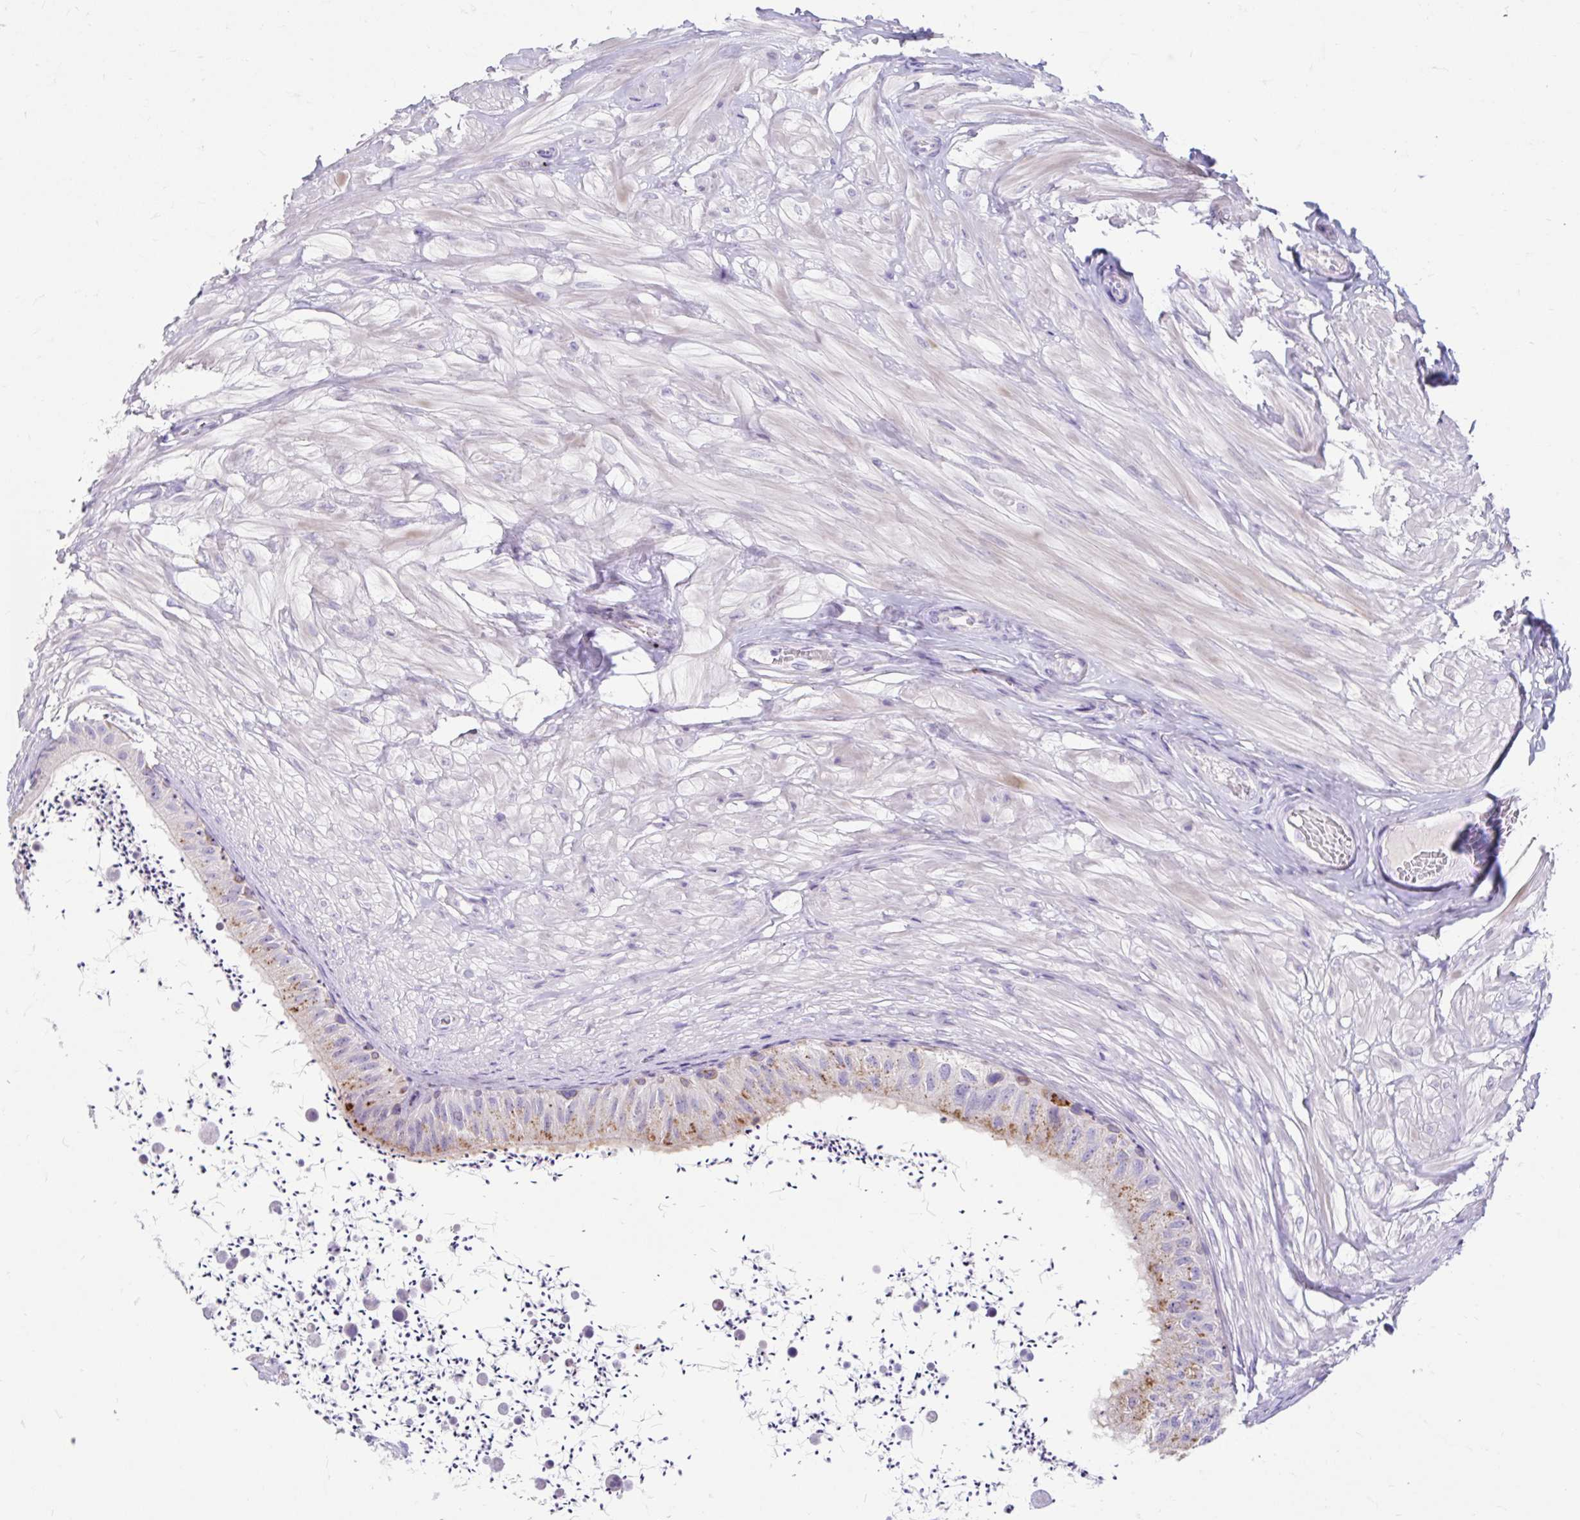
{"staining": {"intensity": "moderate", "quantity": "<25%", "location": "cytoplasmic/membranous"}, "tissue": "epididymis", "cell_type": "Glandular cells", "image_type": "normal", "snomed": [{"axis": "morphology", "description": "Normal tissue, NOS"}, {"axis": "topography", "description": "Epididymis"}, {"axis": "topography", "description": "Peripheral nerve tissue"}], "caption": "A brown stain highlights moderate cytoplasmic/membranous staining of a protein in glandular cells of normal human epididymis.", "gene": "ZNF33A", "patient": {"sex": "male", "age": 32}}